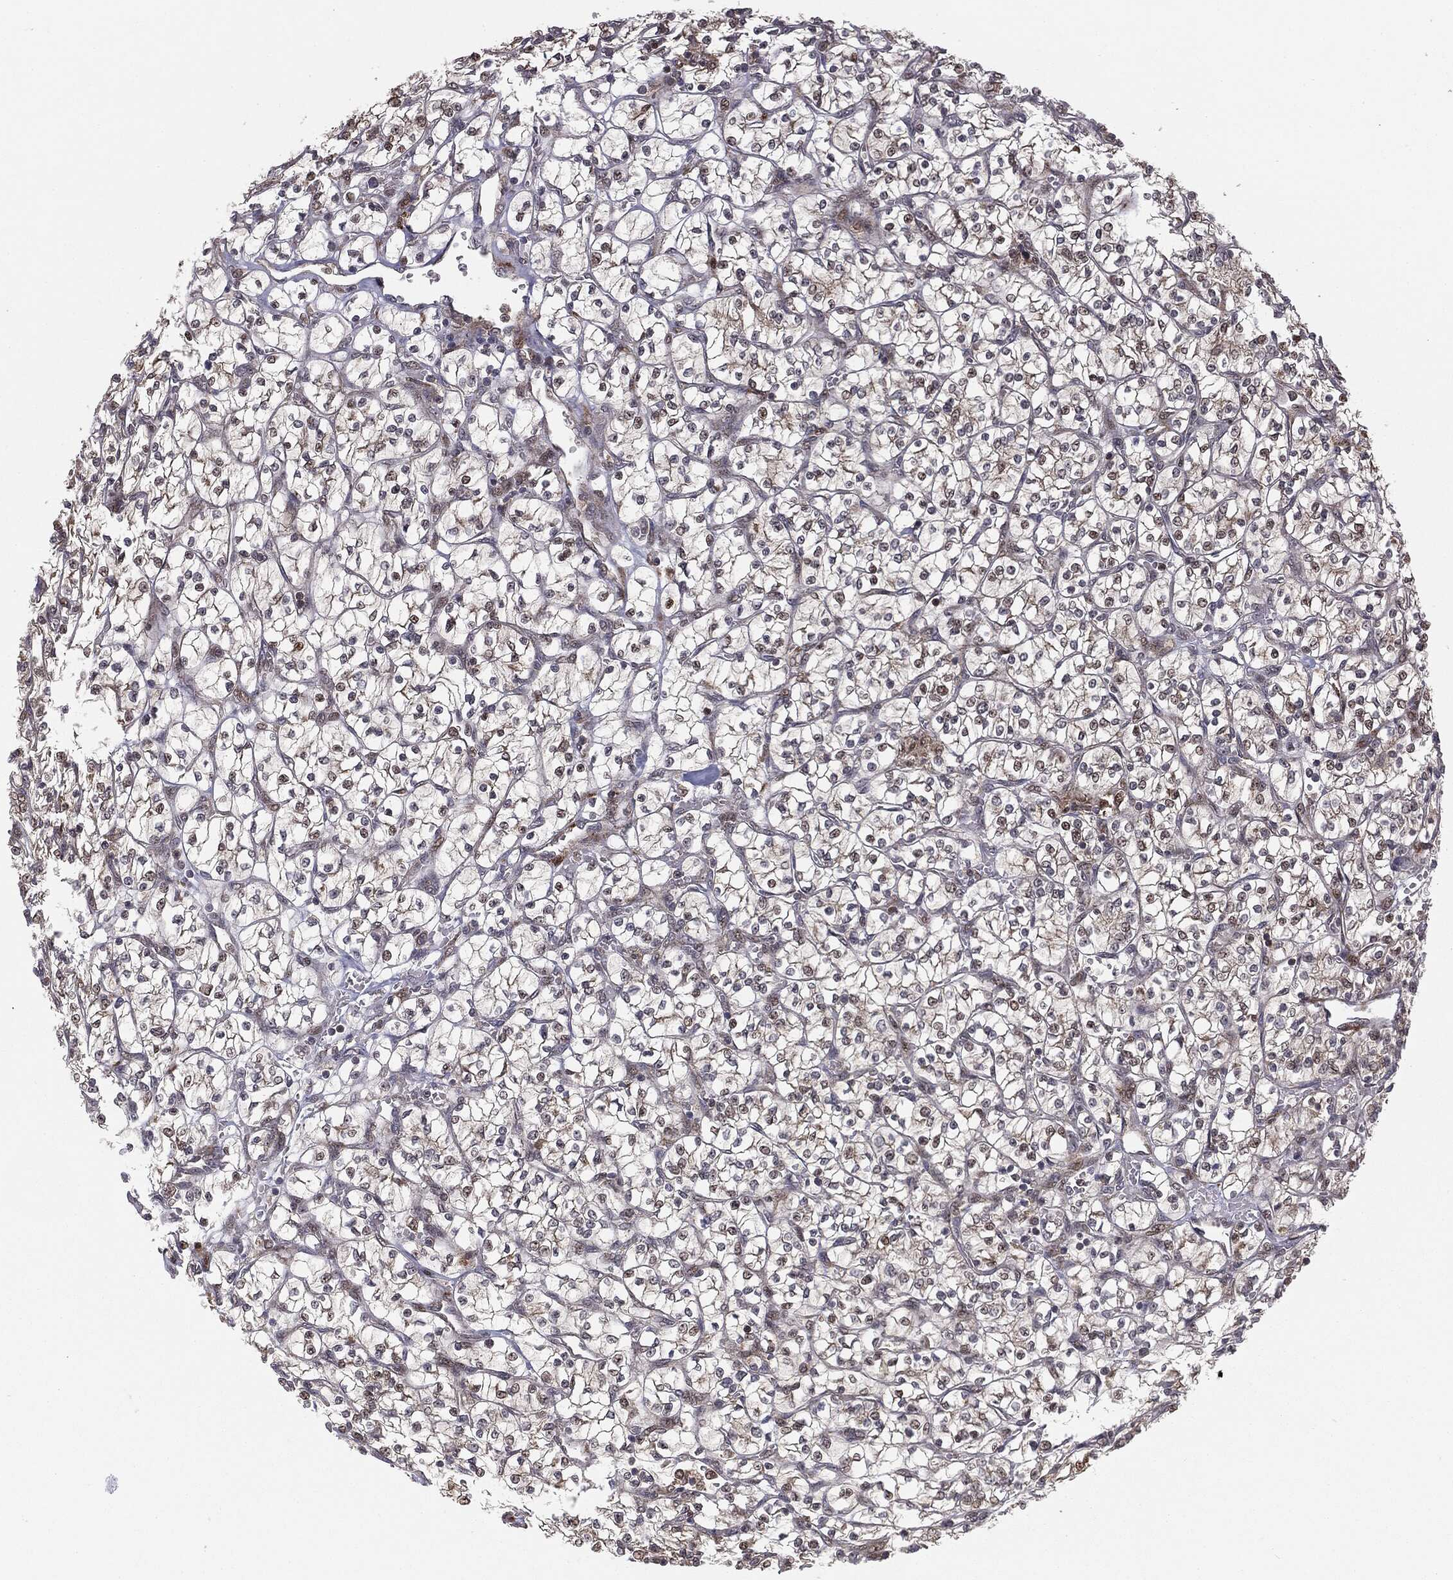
{"staining": {"intensity": "negative", "quantity": "none", "location": "none"}, "tissue": "renal cancer", "cell_type": "Tumor cells", "image_type": "cancer", "snomed": [{"axis": "morphology", "description": "Adenocarcinoma, NOS"}, {"axis": "topography", "description": "Kidney"}], "caption": "An image of human adenocarcinoma (renal) is negative for staining in tumor cells.", "gene": "PTEN", "patient": {"sex": "female", "age": 64}}